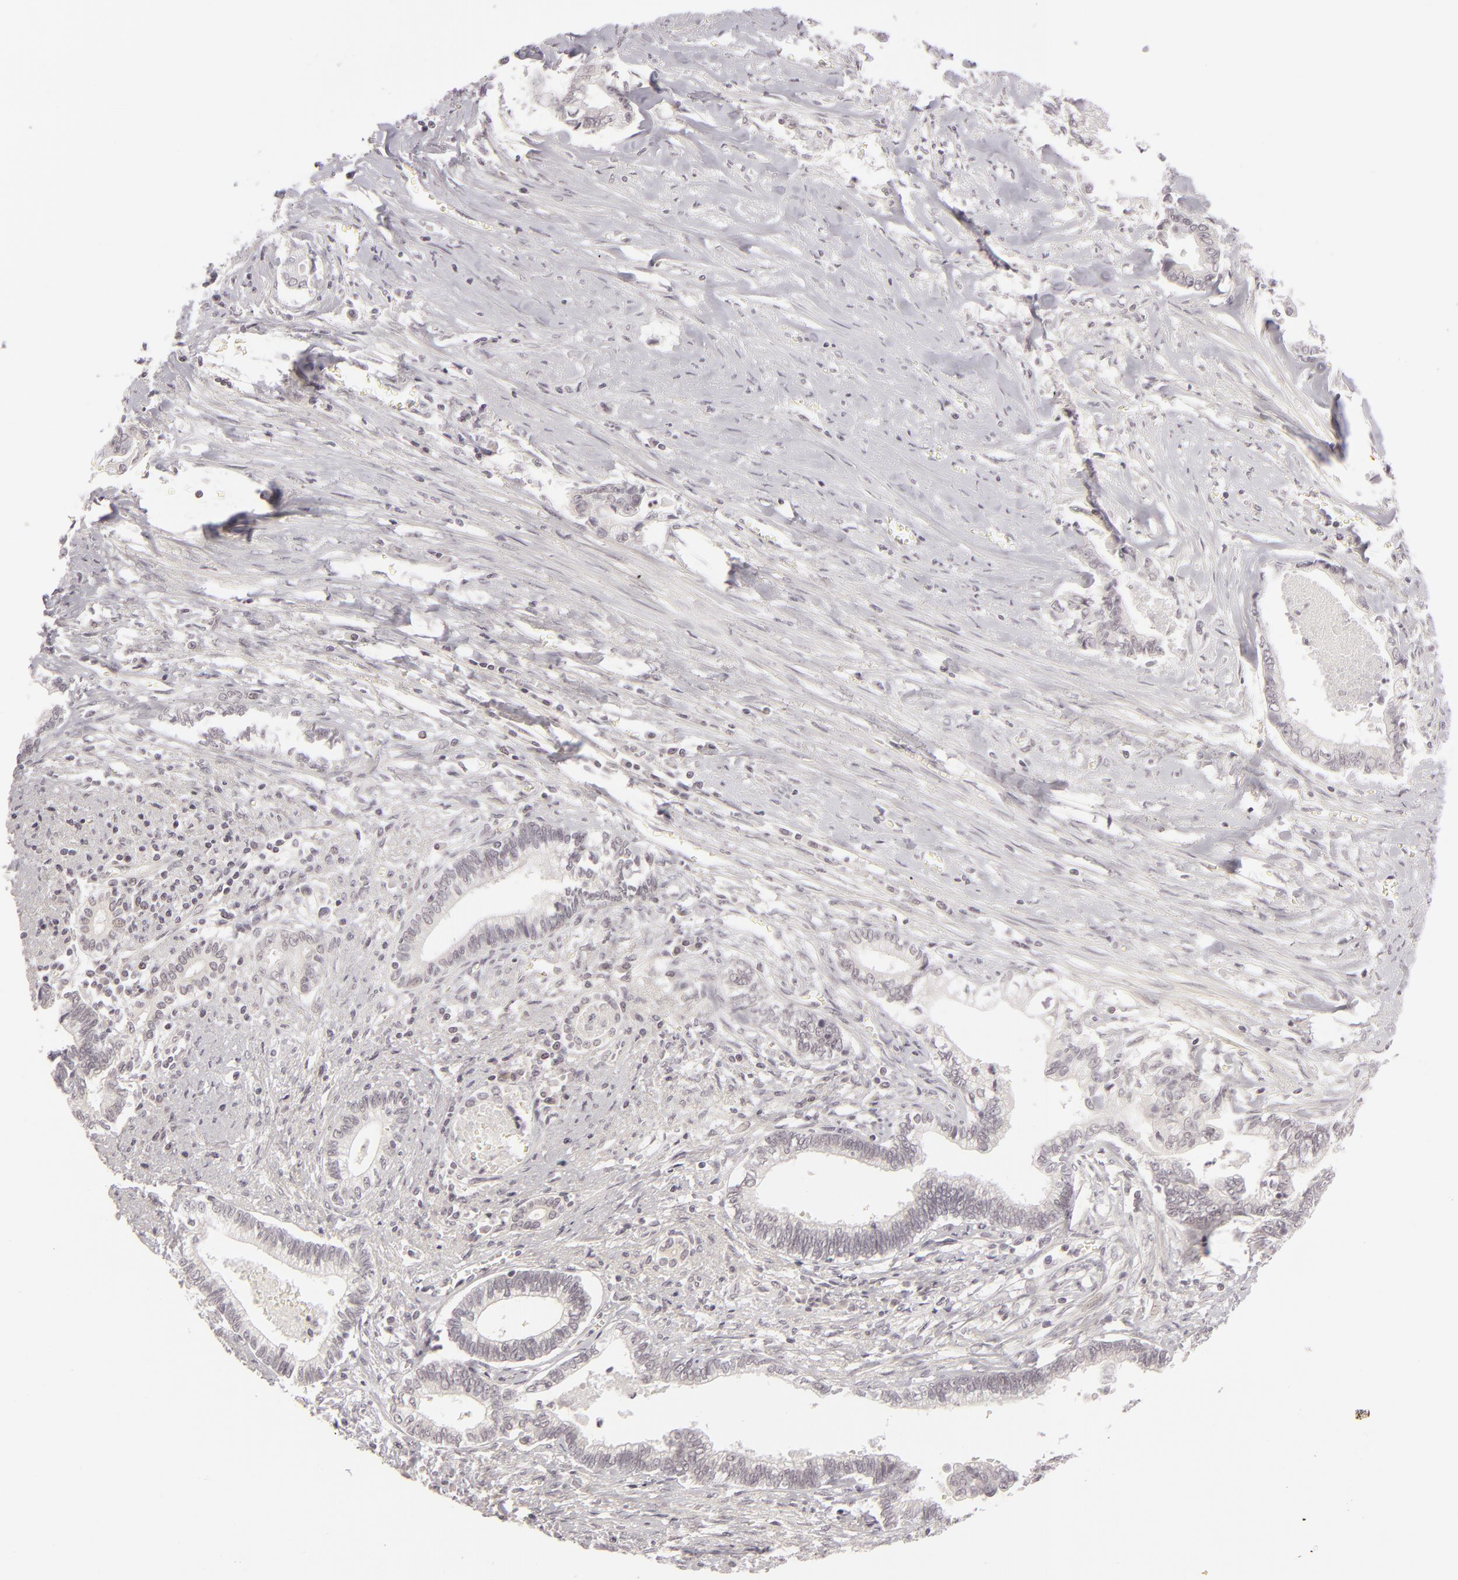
{"staining": {"intensity": "negative", "quantity": "none", "location": "none"}, "tissue": "liver cancer", "cell_type": "Tumor cells", "image_type": "cancer", "snomed": [{"axis": "morphology", "description": "Cholangiocarcinoma"}, {"axis": "topography", "description": "Liver"}], "caption": "Immunohistochemistry histopathology image of liver cholangiocarcinoma stained for a protein (brown), which shows no staining in tumor cells.", "gene": "DLG3", "patient": {"sex": "male", "age": 57}}